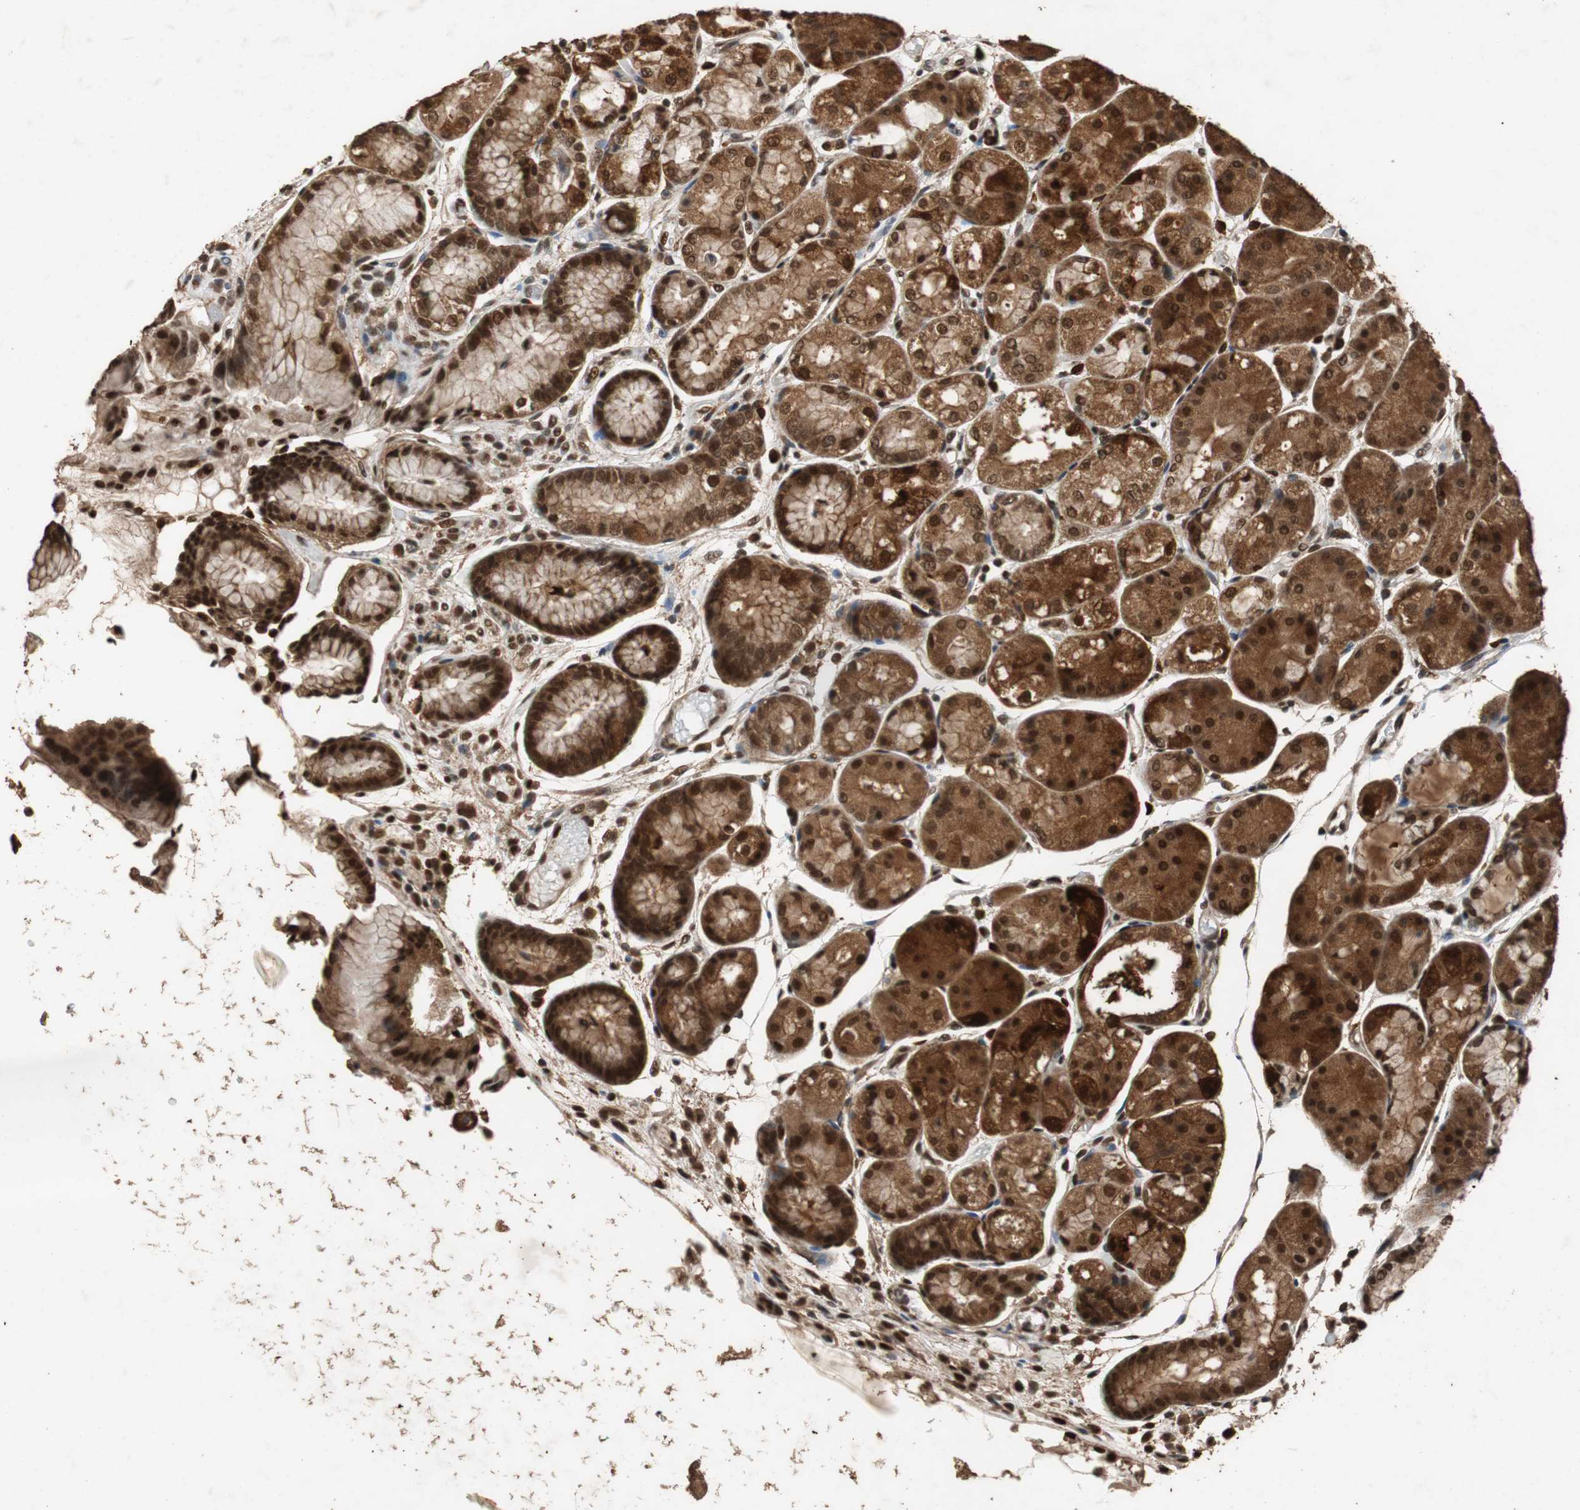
{"staining": {"intensity": "strong", "quantity": ">75%", "location": "cytoplasmic/membranous,nuclear"}, "tissue": "stomach", "cell_type": "Glandular cells", "image_type": "normal", "snomed": [{"axis": "morphology", "description": "Normal tissue, NOS"}, {"axis": "topography", "description": "Stomach, upper"}], "caption": "Immunohistochemical staining of normal human stomach shows high levels of strong cytoplasmic/membranous,nuclear positivity in approximately >75% of glandular cells. Immunohistochemistry stains the protein of interest in brown and the nuclei are stained blue.", "gene": "ZNF18", "patient": {"sex": "male", "age": 72}}